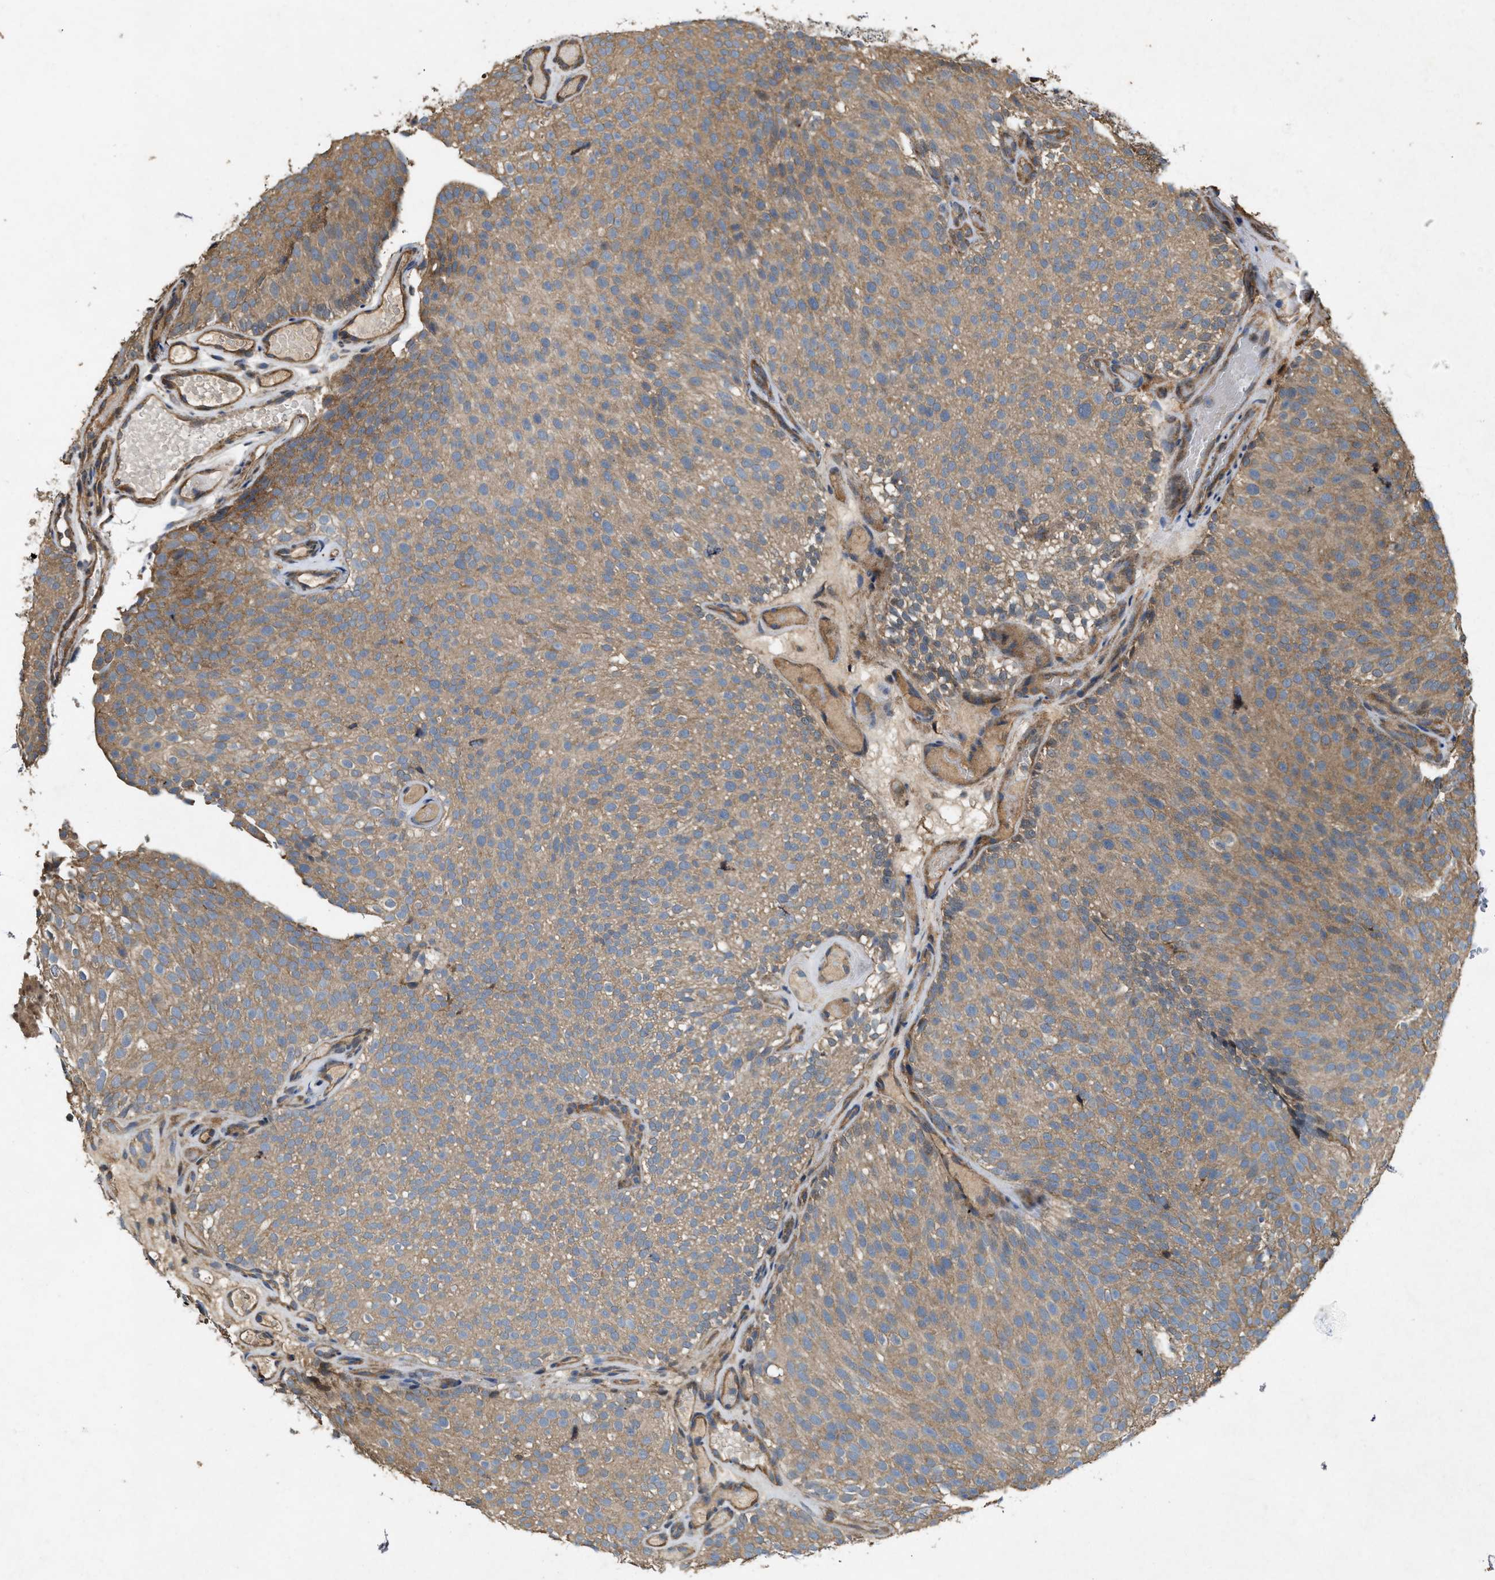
{"staining": {"intensity": "moderate", "quantity": ">75%", "location": "cytoplasmic/membranous"}, "tissue": "urothelial cancer", "cell_type": "Tumor cells", "image_type": "cancer", "snomed": [{"axis": "morphology", "description": "Urothelial carcinoma, Low grade"}, {"axis": "topography", "description": "Urinary bladder"}], "caption": "Tumor cells show medium levels of moderate cytoplasmic/membranous staining in approximately >75% of cells in human urothelial cancer.", "gene": "PDP2", "patient": {"sex": "male", "age": 78}}